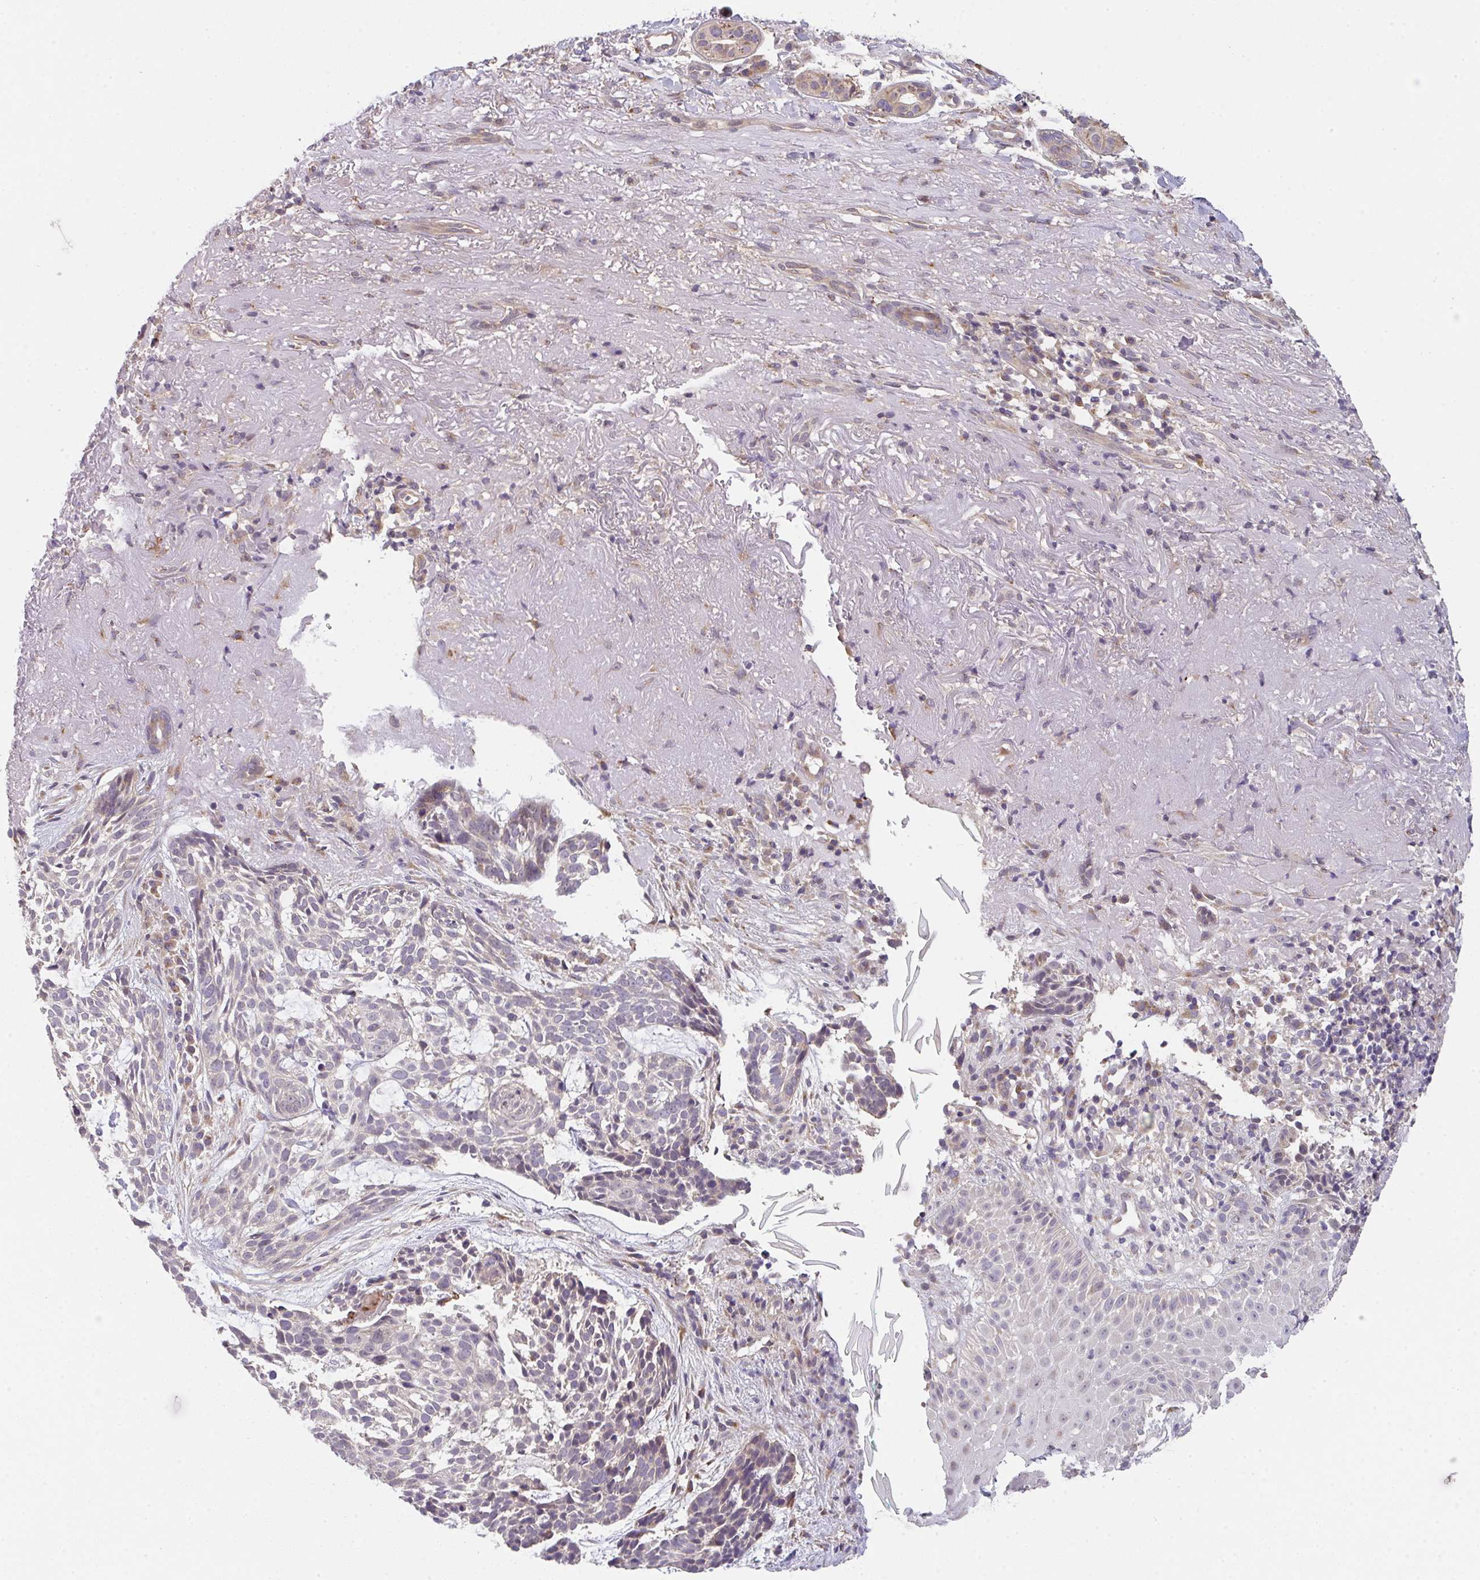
{"staining": {"intensity": "negative", "quantity": "none", "location": "none"}, "tissue": "skin cancer", "cell_type": "Tumor cells", "image_type": "cancer", "snomed": [{"axis": "morphology", "description": "Basal cell carcinoma"}, {"axis": "topography", "description": "Skin"}, {"axis": "topography", "description": "Skin of face"}], "caption": "Human skin cancer stained for a protein using IHC shows no expression in tumor cells.", "gene": "TSPAN31", "patient": {"sex": "female", "age": 80}}